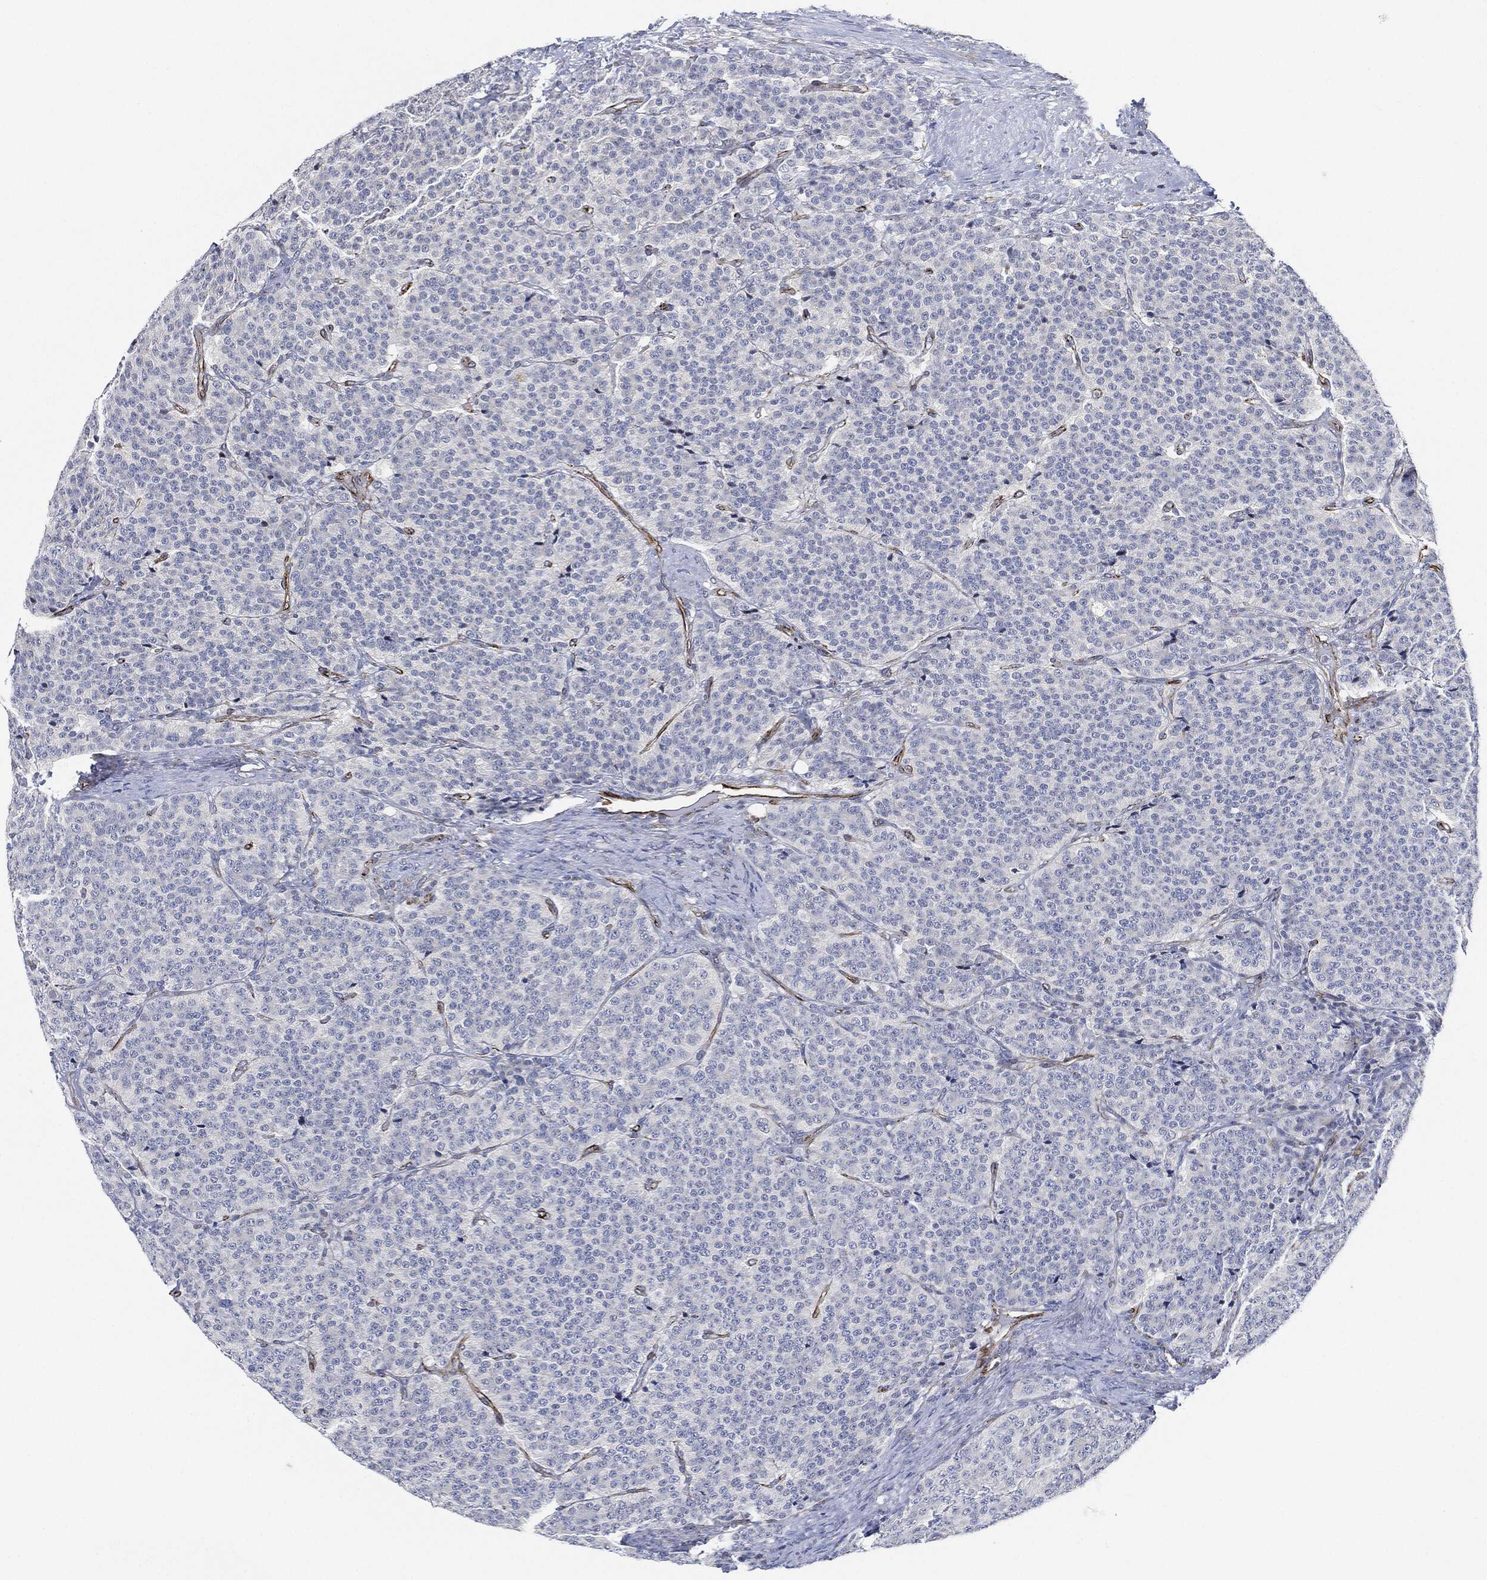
{"staining": {"intensity": "negative", "quantity": "none", "location": "none"}, "tissue": "carcinoid", "cell_type": "Tumor cells", "image_type": "cancer", "snomed": [{"axis": "morphology", "description": "Carcinoid, malignant, NOS"}, {"axis": "topography", "description": "Small intestine"}], "caption": "This is a micrograph of immunohistochemistry staining of malignant carcinoid, which shows no expression in tumor cells.", "gene": "THSD1", "patient": {"sex": "female", "age": 58}}